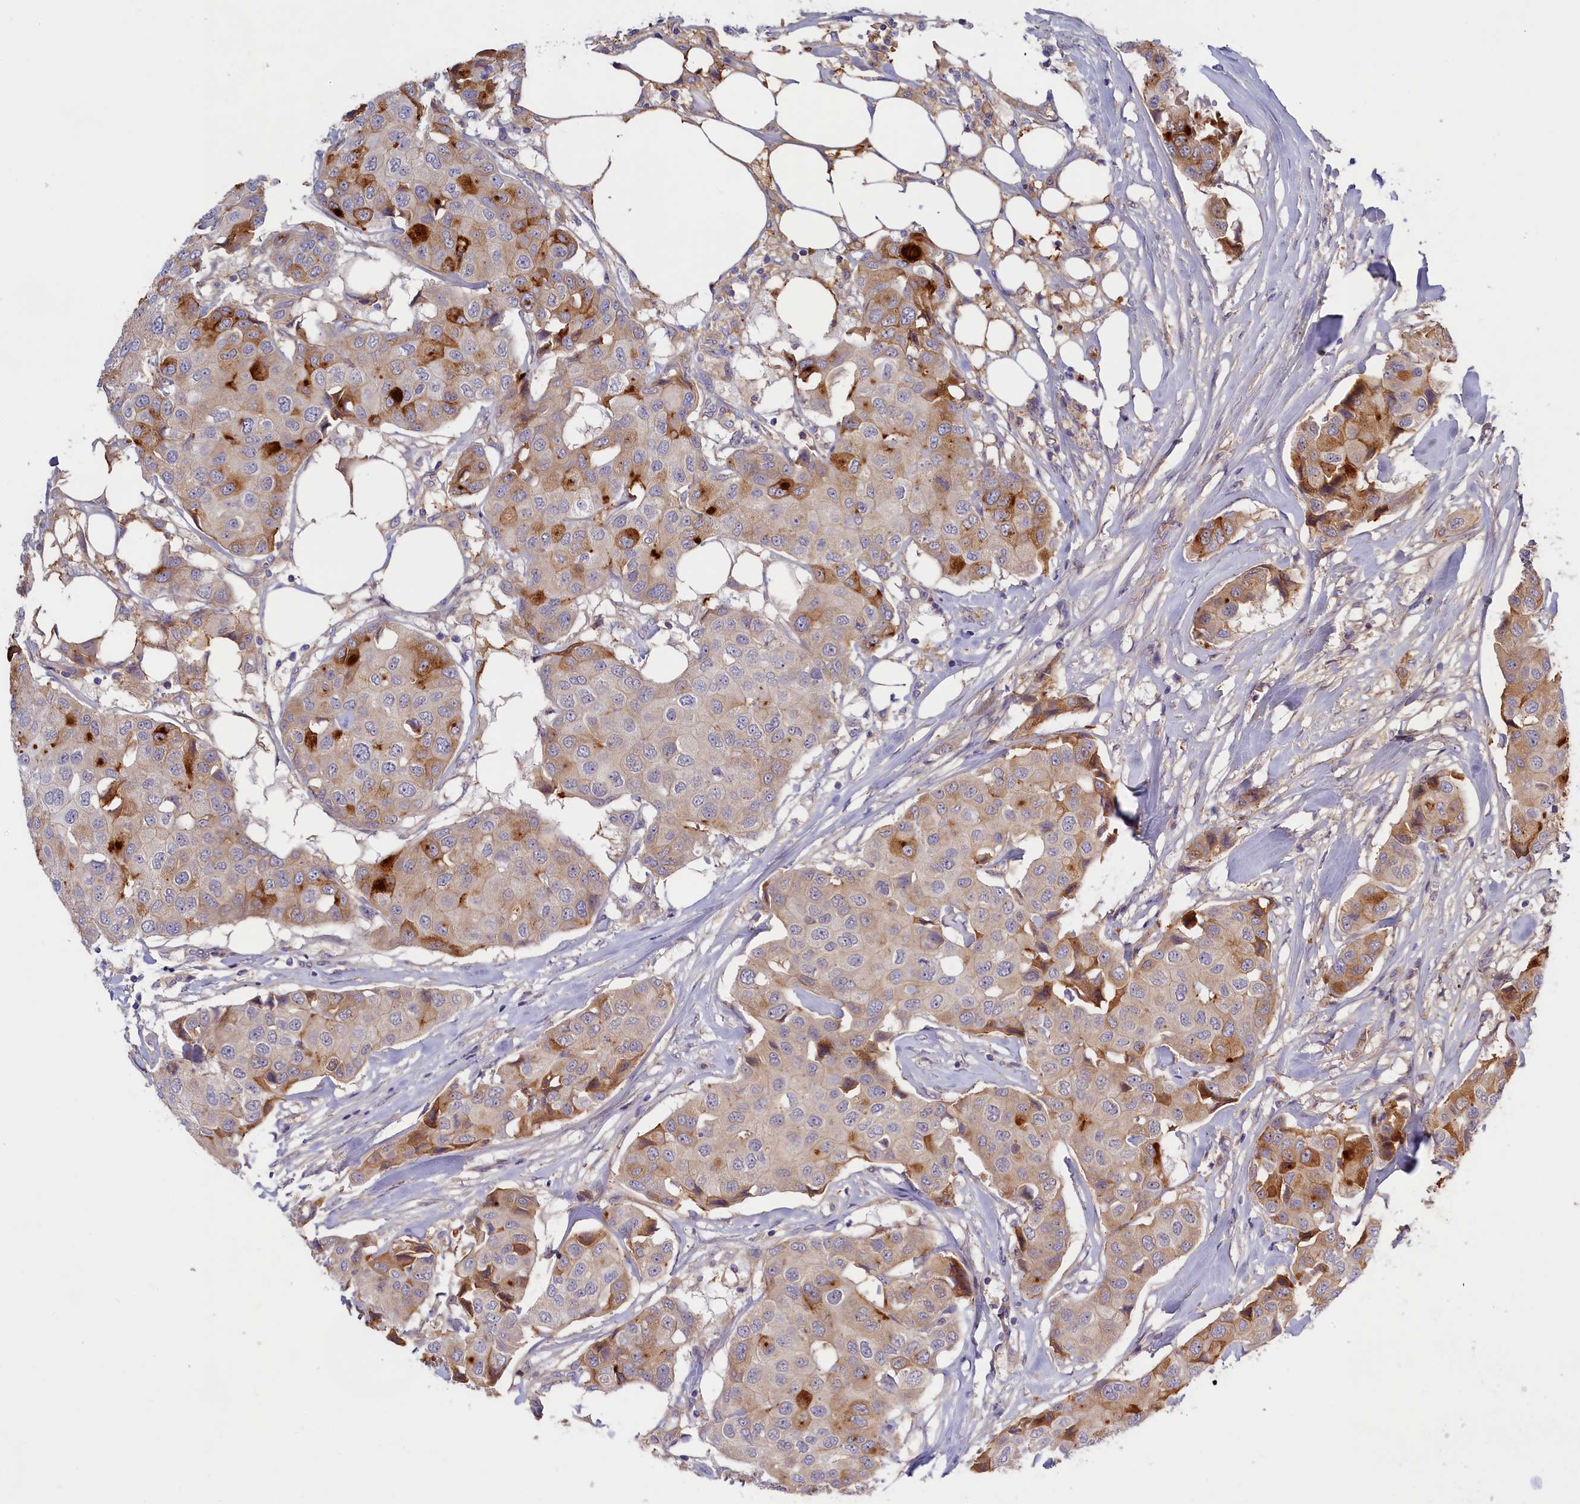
{"staining": {"intensity": "moderate", "quantity": "25%-75%", "location": "cytoplasmic/membranous"}, "tissue": "breast cancer", "cell_type": "Tumor cells", "image_type": "cancer", "snomed": [{"axis": "morphology", "description": "Duct carcinoma"}, {"axis": "topography", "description": "Breast"}], "caption": "Invasive ductal carcinoma (breast) was stained to show a protein in brown. There is medium levels of moderate cytoplasmic/membranous staining in about 25%-75% of tumor cells. The staining is performed using DAB (3,3'-diaminobenzidine) brown chromogen to label protein expression. The nuclei are counter-stained blue using hematoxylin.", "gene": "ADGRD1", "patient": {"sex": "female", "age": 80}}